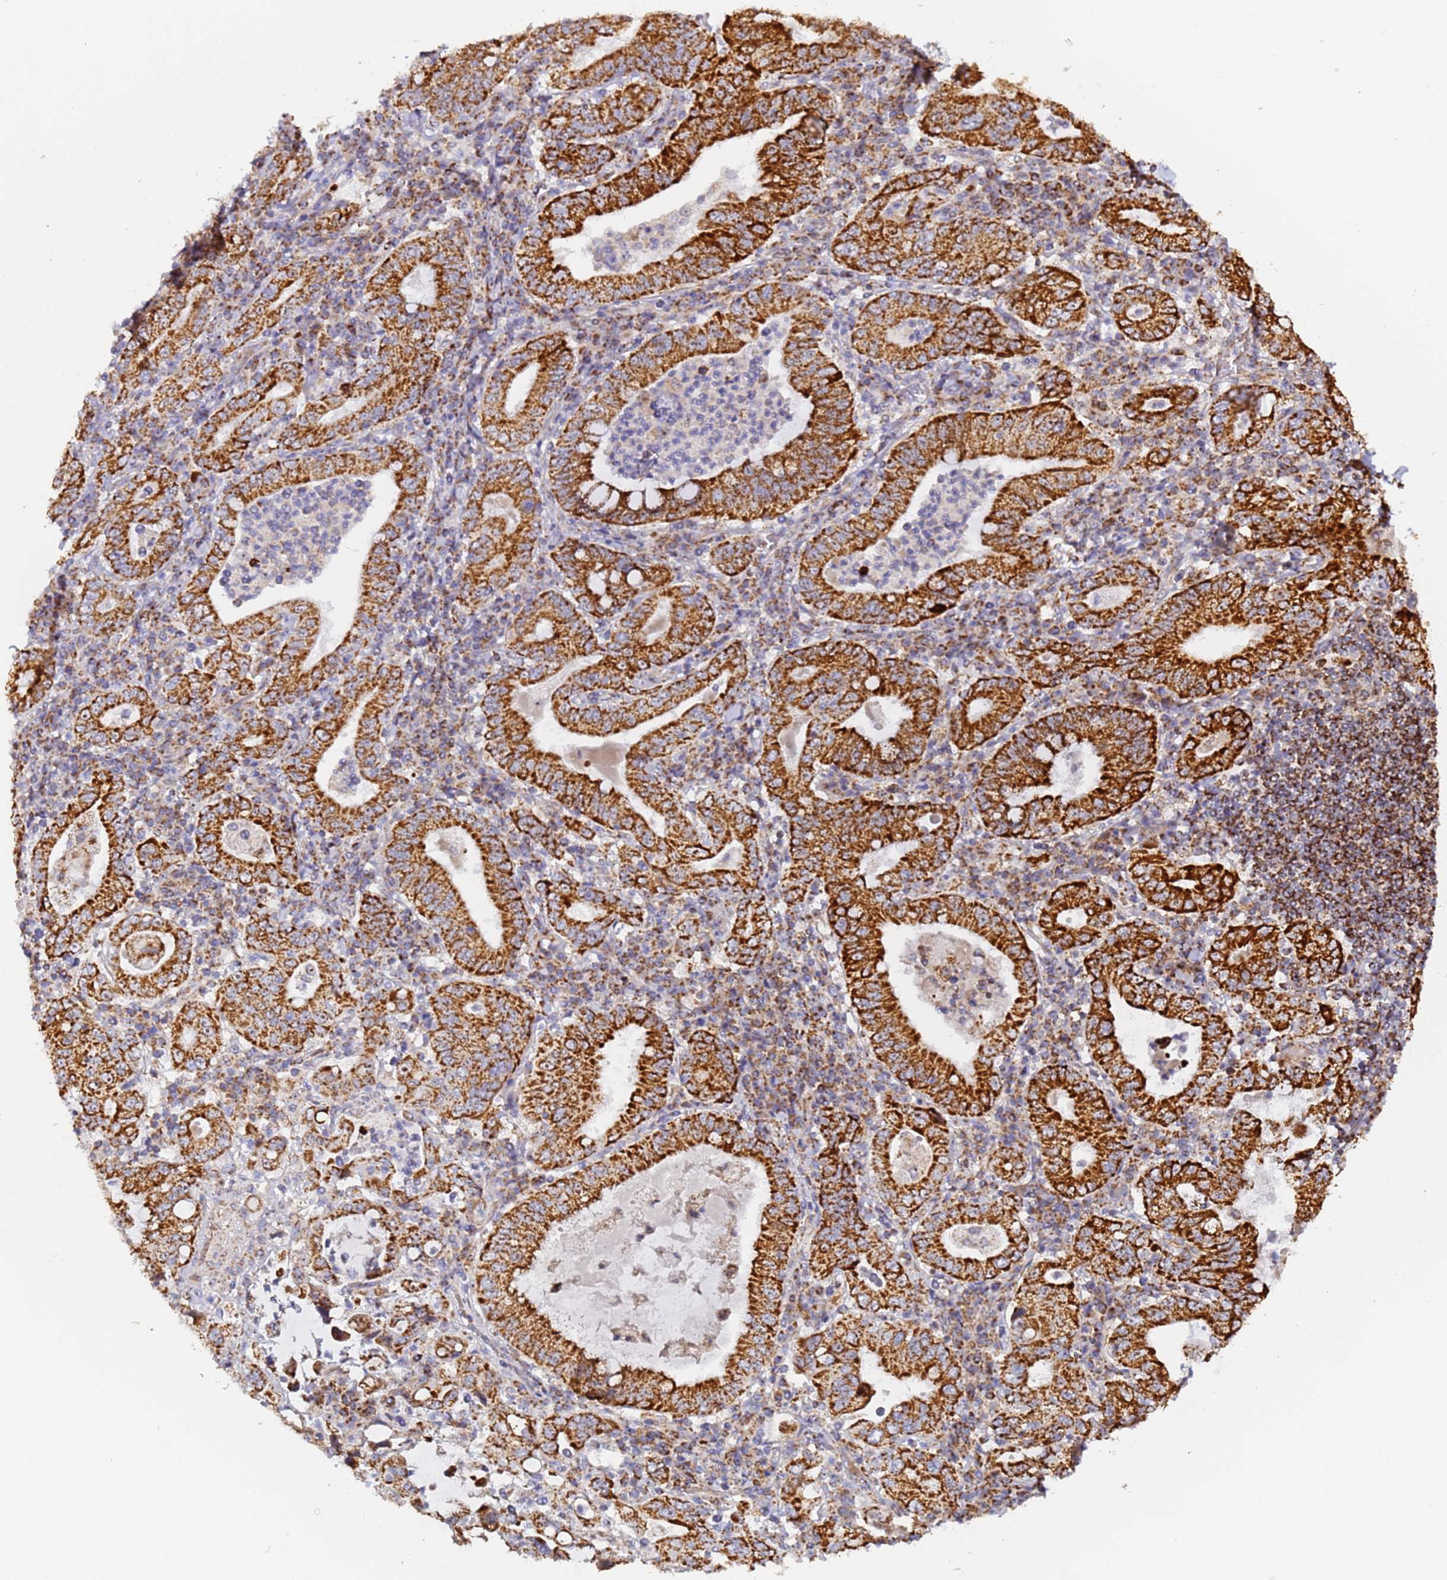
{"staining": {"intensity": "strong", "quantity": ">75%", "location": "cytoplasmic/membranous"}, "tissue": "stomach cancer", "cell_type": "Tumor cells", "image_type": "cancer", "snomed": [{"axis": "morphology", "description": "Normal tissue, NOS"}, {"axis": "morphology", "description": "Adenocarcinoma, NOS"}, {"axis": "topography", "description": "Esophagus"}, {"axis": "topography", "description": "Stomach, upper"}, {"axis": "topography", "description": "Peripheral nerve tissue"}], "caption": "Stomach cancer tissue demonstrates strong cytoplasmic/membranous positivity in about >75% of tumor cells", "gene": "FRG2C", "patient": {"sex": "male", "age": 62}}